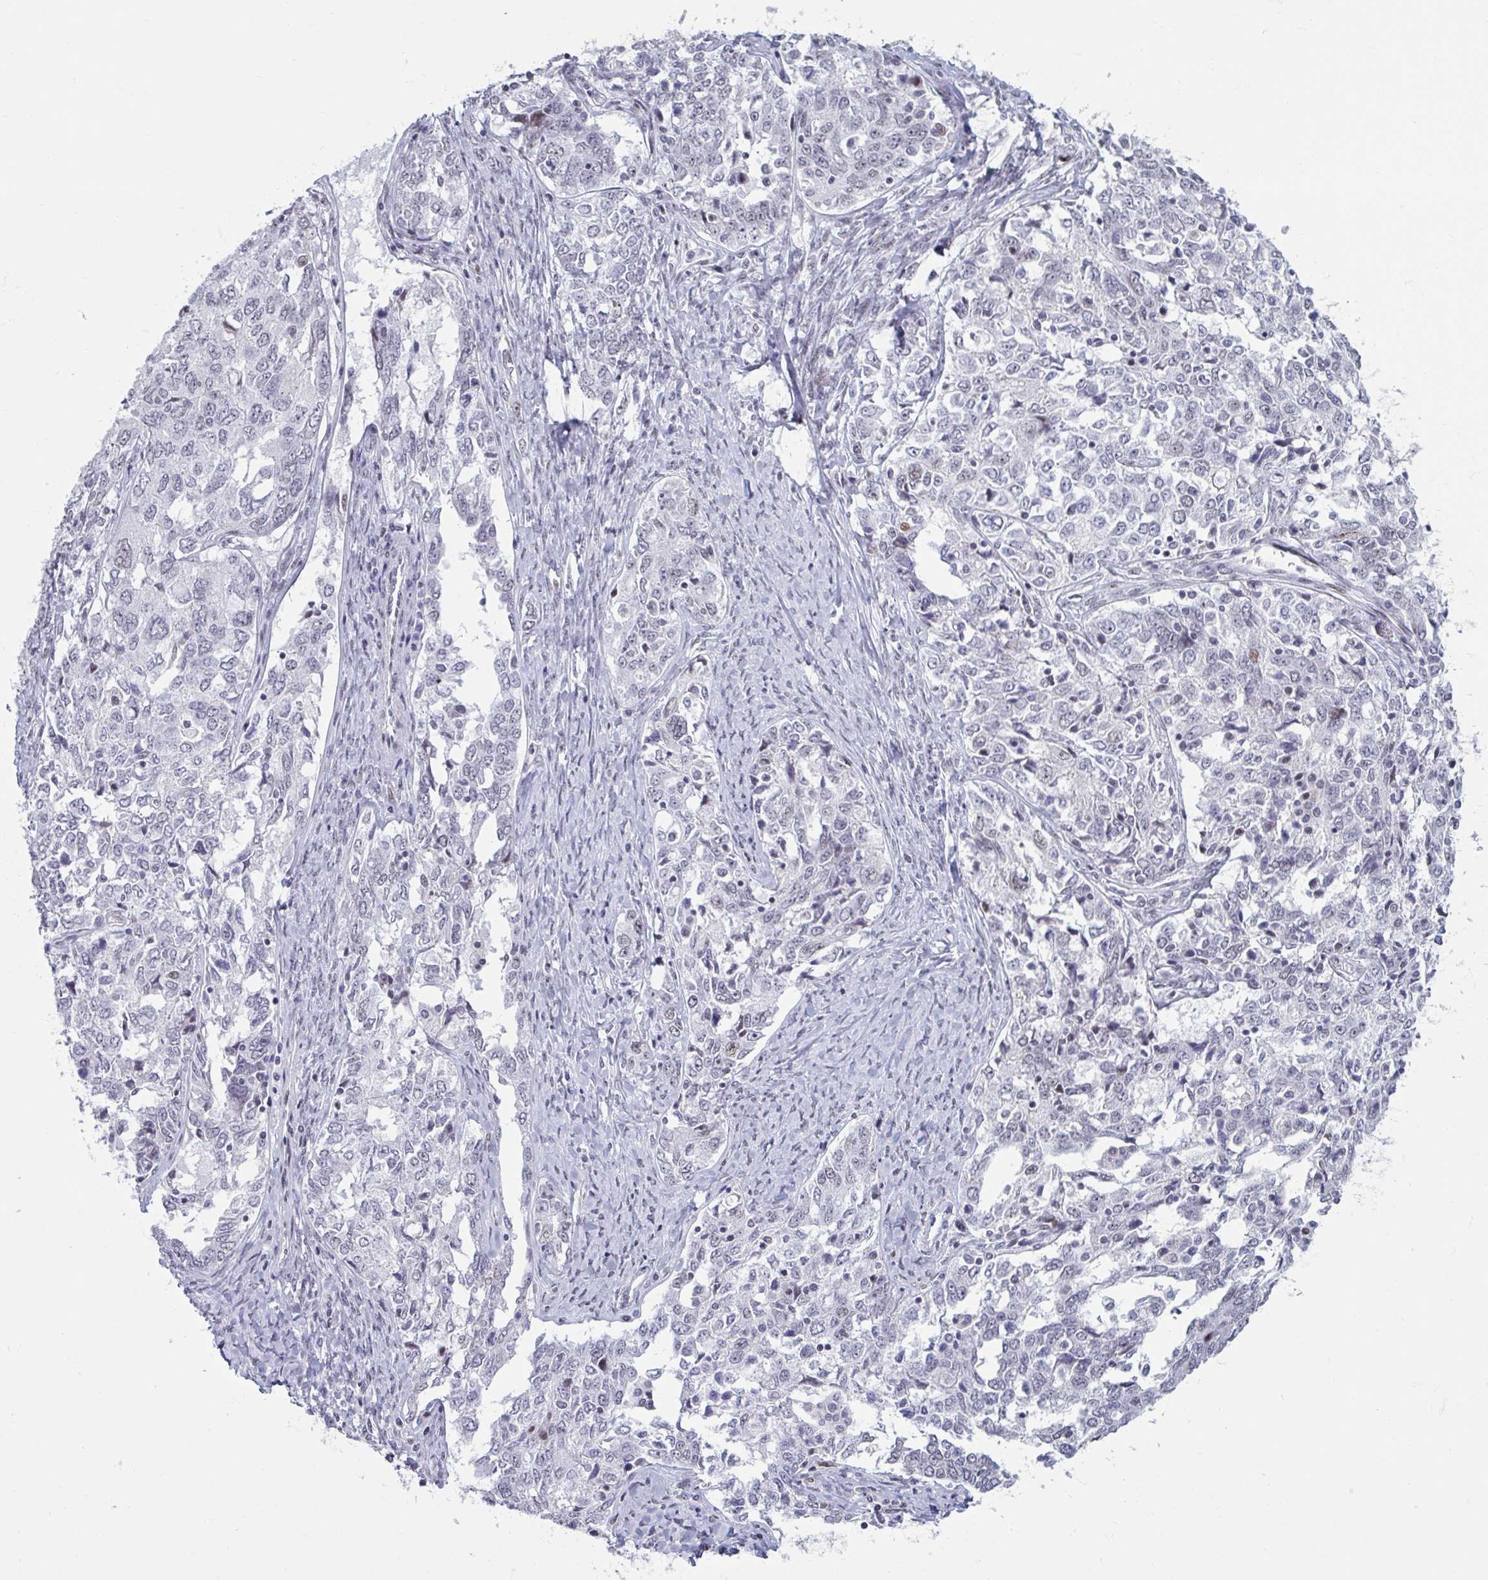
{"staining": {"intensity": "weak", "quantity": "<25%", "location": "nuclear"}, "tissue": "ovarian cancer", "cell_type": "Tumor cells", "image_type": "cancer", "snomed": [{"axis": "morphology", "description": "Carcinoma, endometroid"}, {"axis": "topography", "description": "Ovary"}], "caption": "The IHC image has no significant staining in tumor cells of ovarian cancer tissue.", "gene": "HSD17B6", "patient": {"sex": "female", "age": 62}}